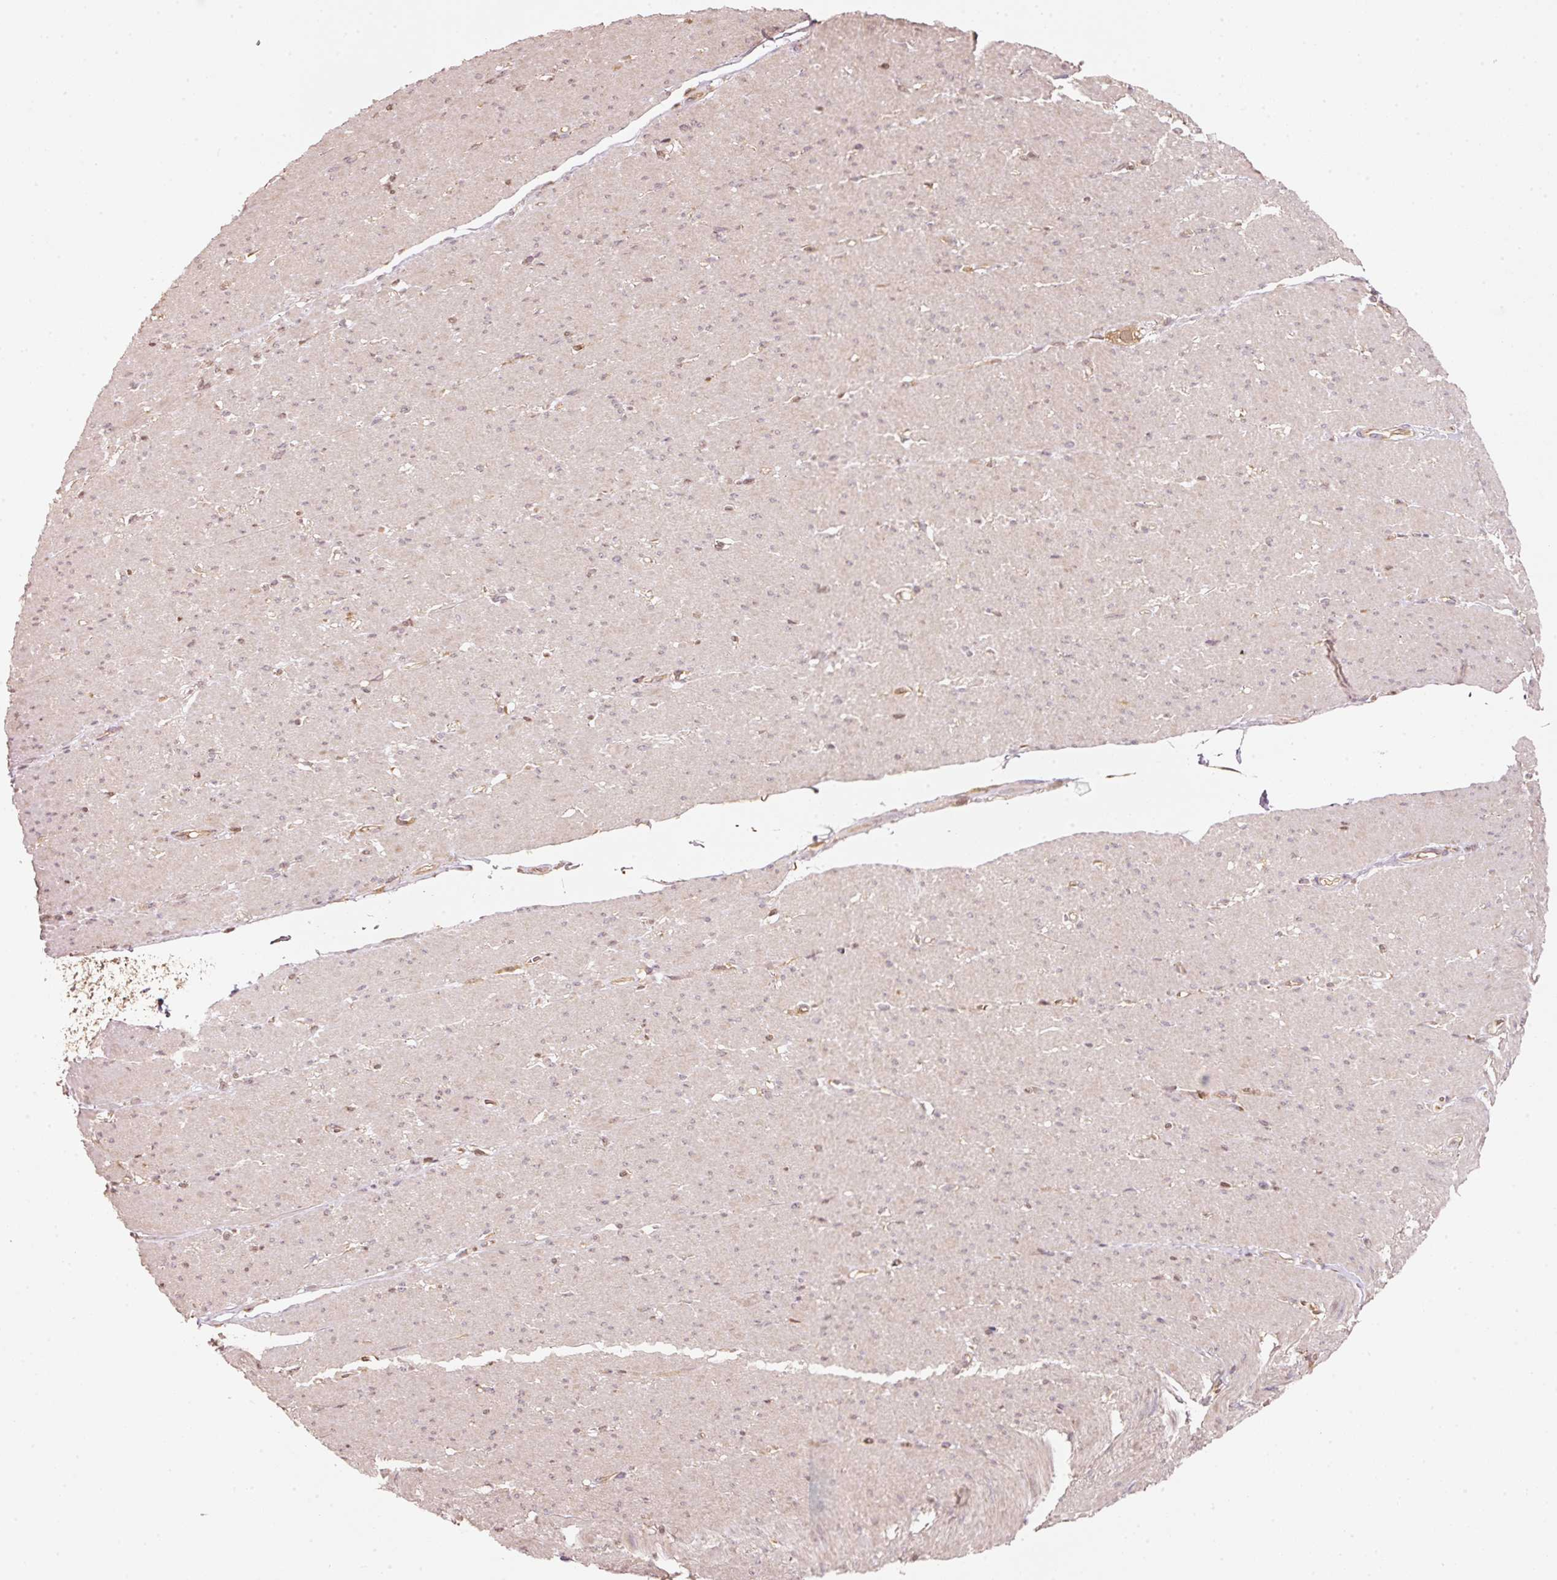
{"staining": {"intensity": "weak", "quantity": "25%-75%", "location": "cytoplasmic/membranous"}, "tissue": "smooth muscle", "cell_type": "Smooth muscle cells", "image_type": "normal", "snomed": [{"axis": "morphology", "description": "Normal tissue, NOS"}, {"axis": "topography", "description": "Smooth muscle"}, {"axis": "topography", "description": "Rectum"}], "caption": "Protein analysis of normal smooth muscle exhibits weak cytoplasmic/membranous staining in approximately 25%-75% of smooth muscle cells.", "gene": "RRAS2", "patient": {"sex": "male", "age": 53}}